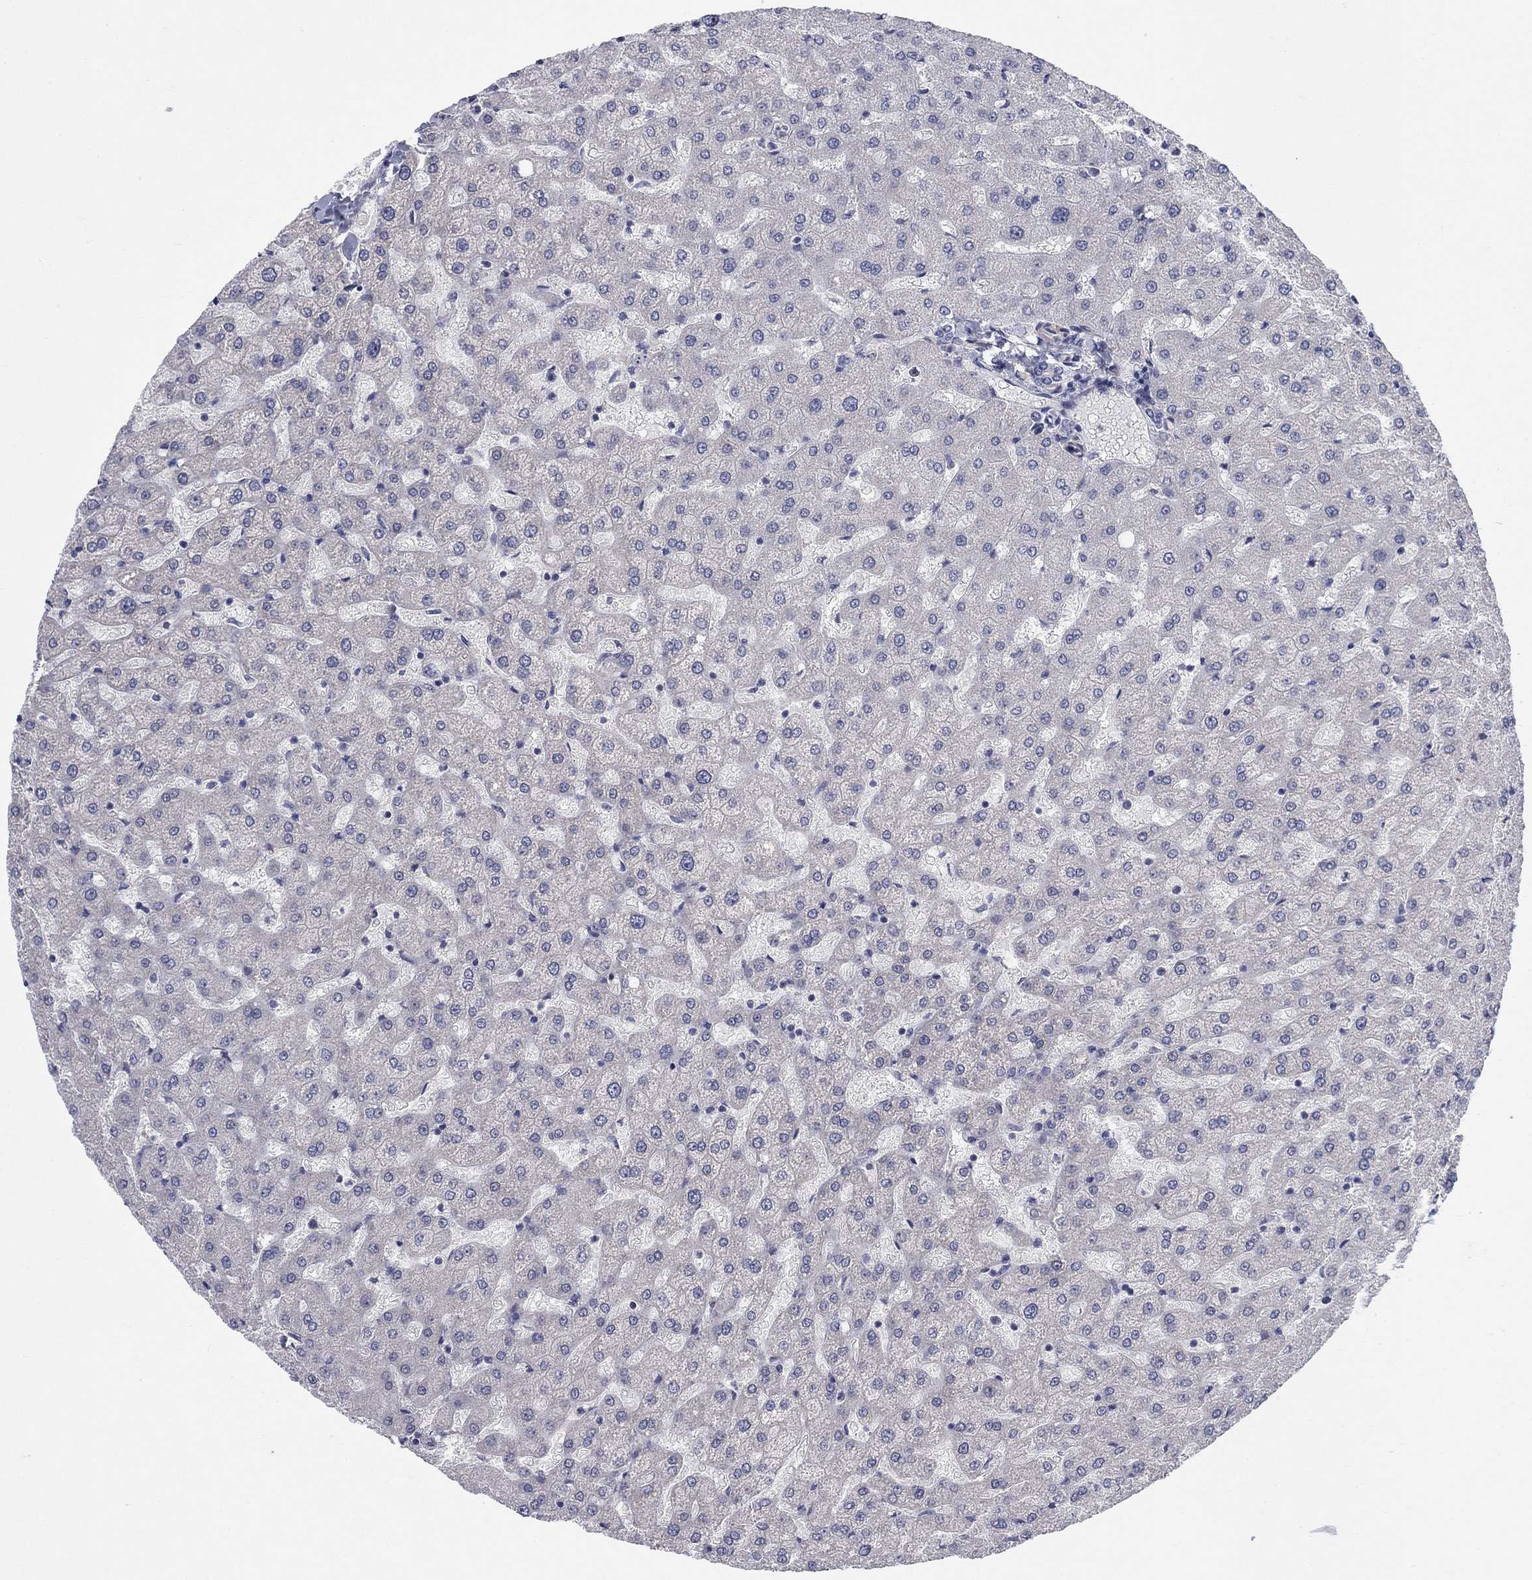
{"staining": {"intensity": "negative", "quantity": "none", "location": "none"}, "tissue": "liver", "cell_type": "Cholangiocytes", "image_type": "normal", "snomed": [{"axis": "morphology", "description": "Normal tissue, NOS"}, {"axis": "topography", "description": "Liver"}], "caption": "This is an immunohistochemistry (IHC) image of unremarkable liver. There is no positivity in cholangiocytes.", "gene": "FXR1", "patient": {"sex": "female", "age": 50}}